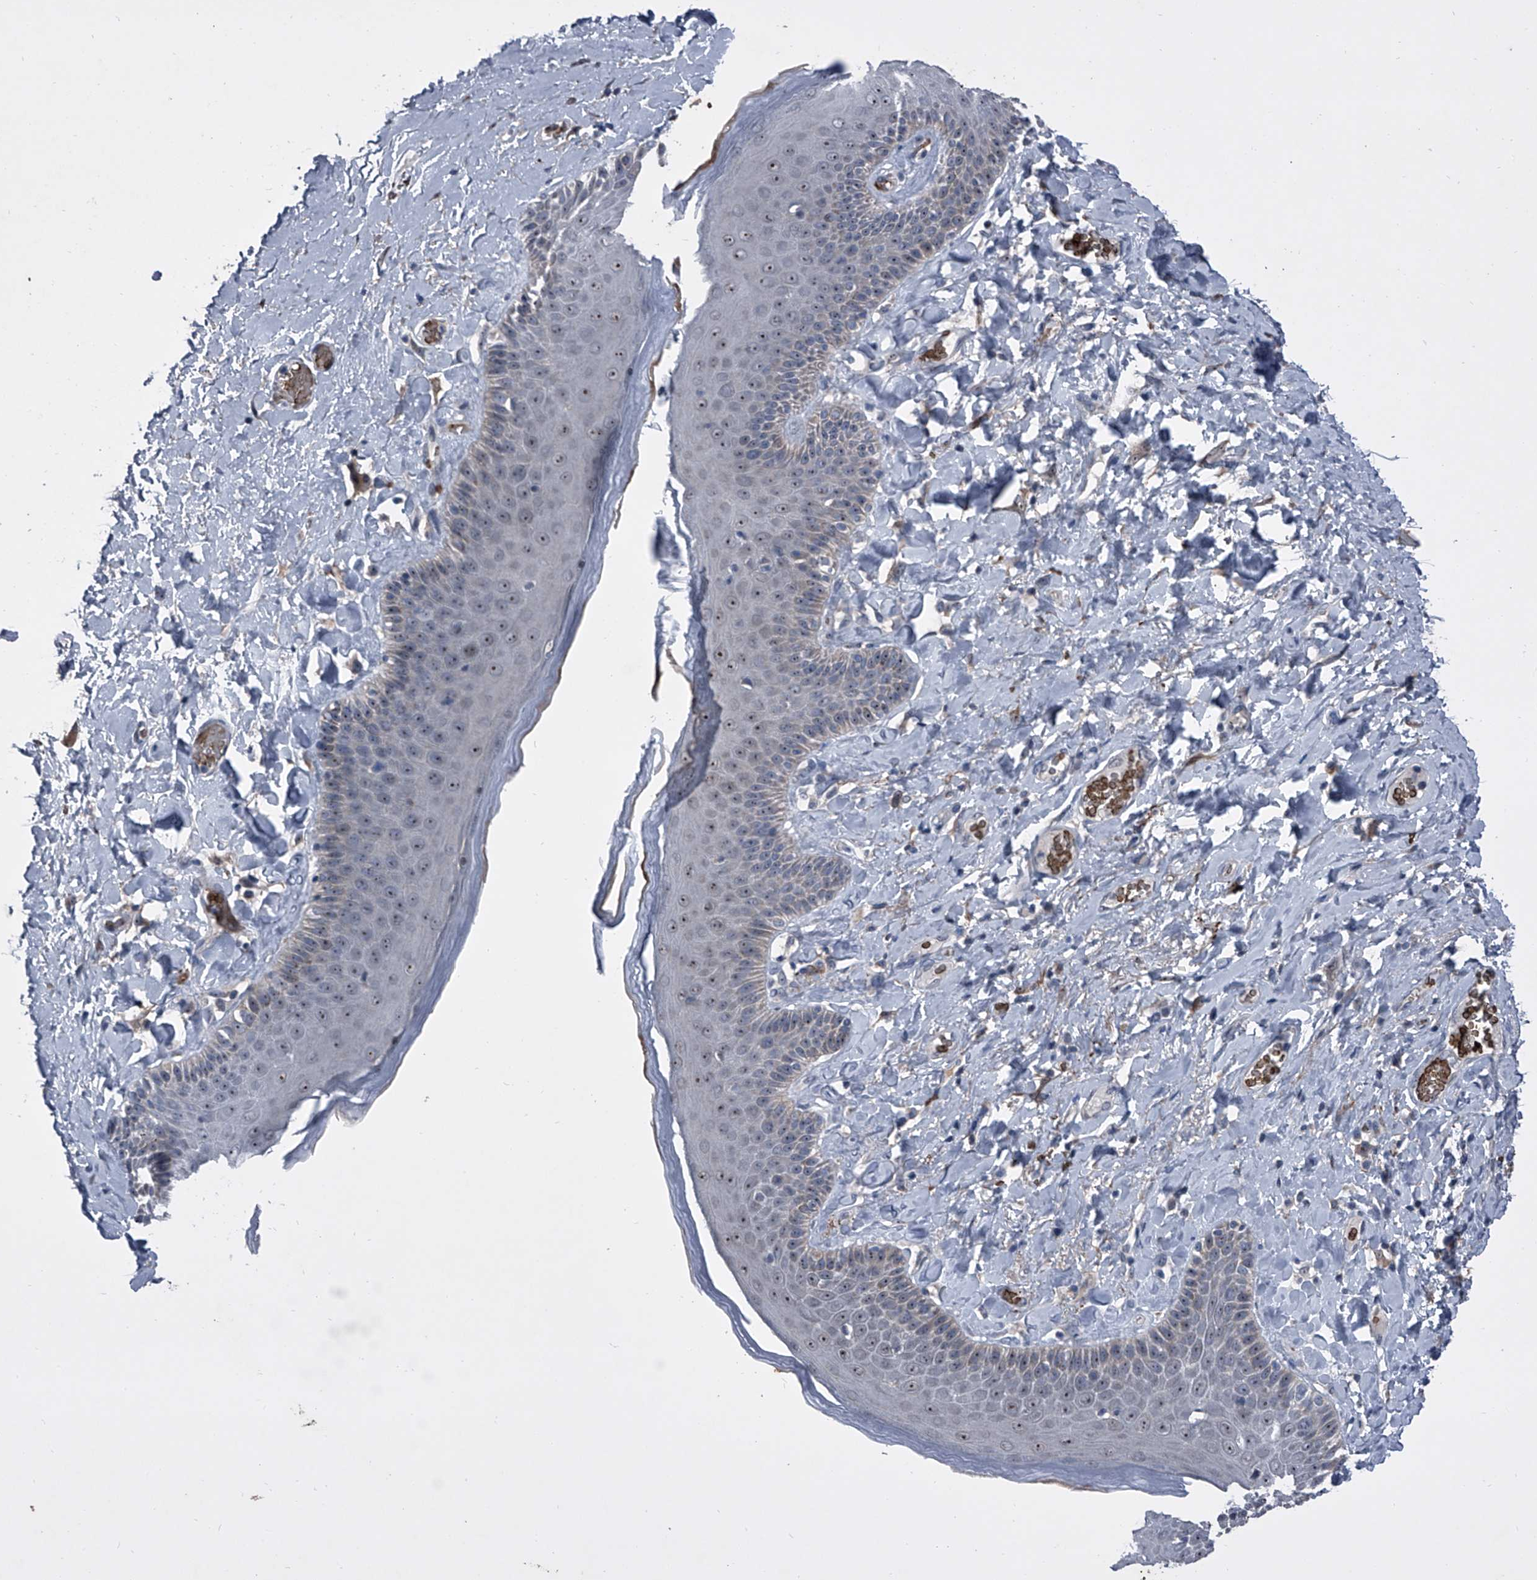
{"staining": {"intensity": "moderate", "quantity": "<25%", "location": "nuclear"}, "tissue": "skin", "cell_type": "Epidermal cells", "image_type": "normal", "snomed": [{"axis": "morphology", "description": "Normal tissue, NOS"}, {"axis": "topography", "description": "Anal"}], "caption": "Unremarkable skin was stained to show a protein in brown. There is low levels of moderate nuclear staining in approximately <25% of epidermal cells.", "gene": "CEP85L", "patient": {"sex": "male", "age": 69}}